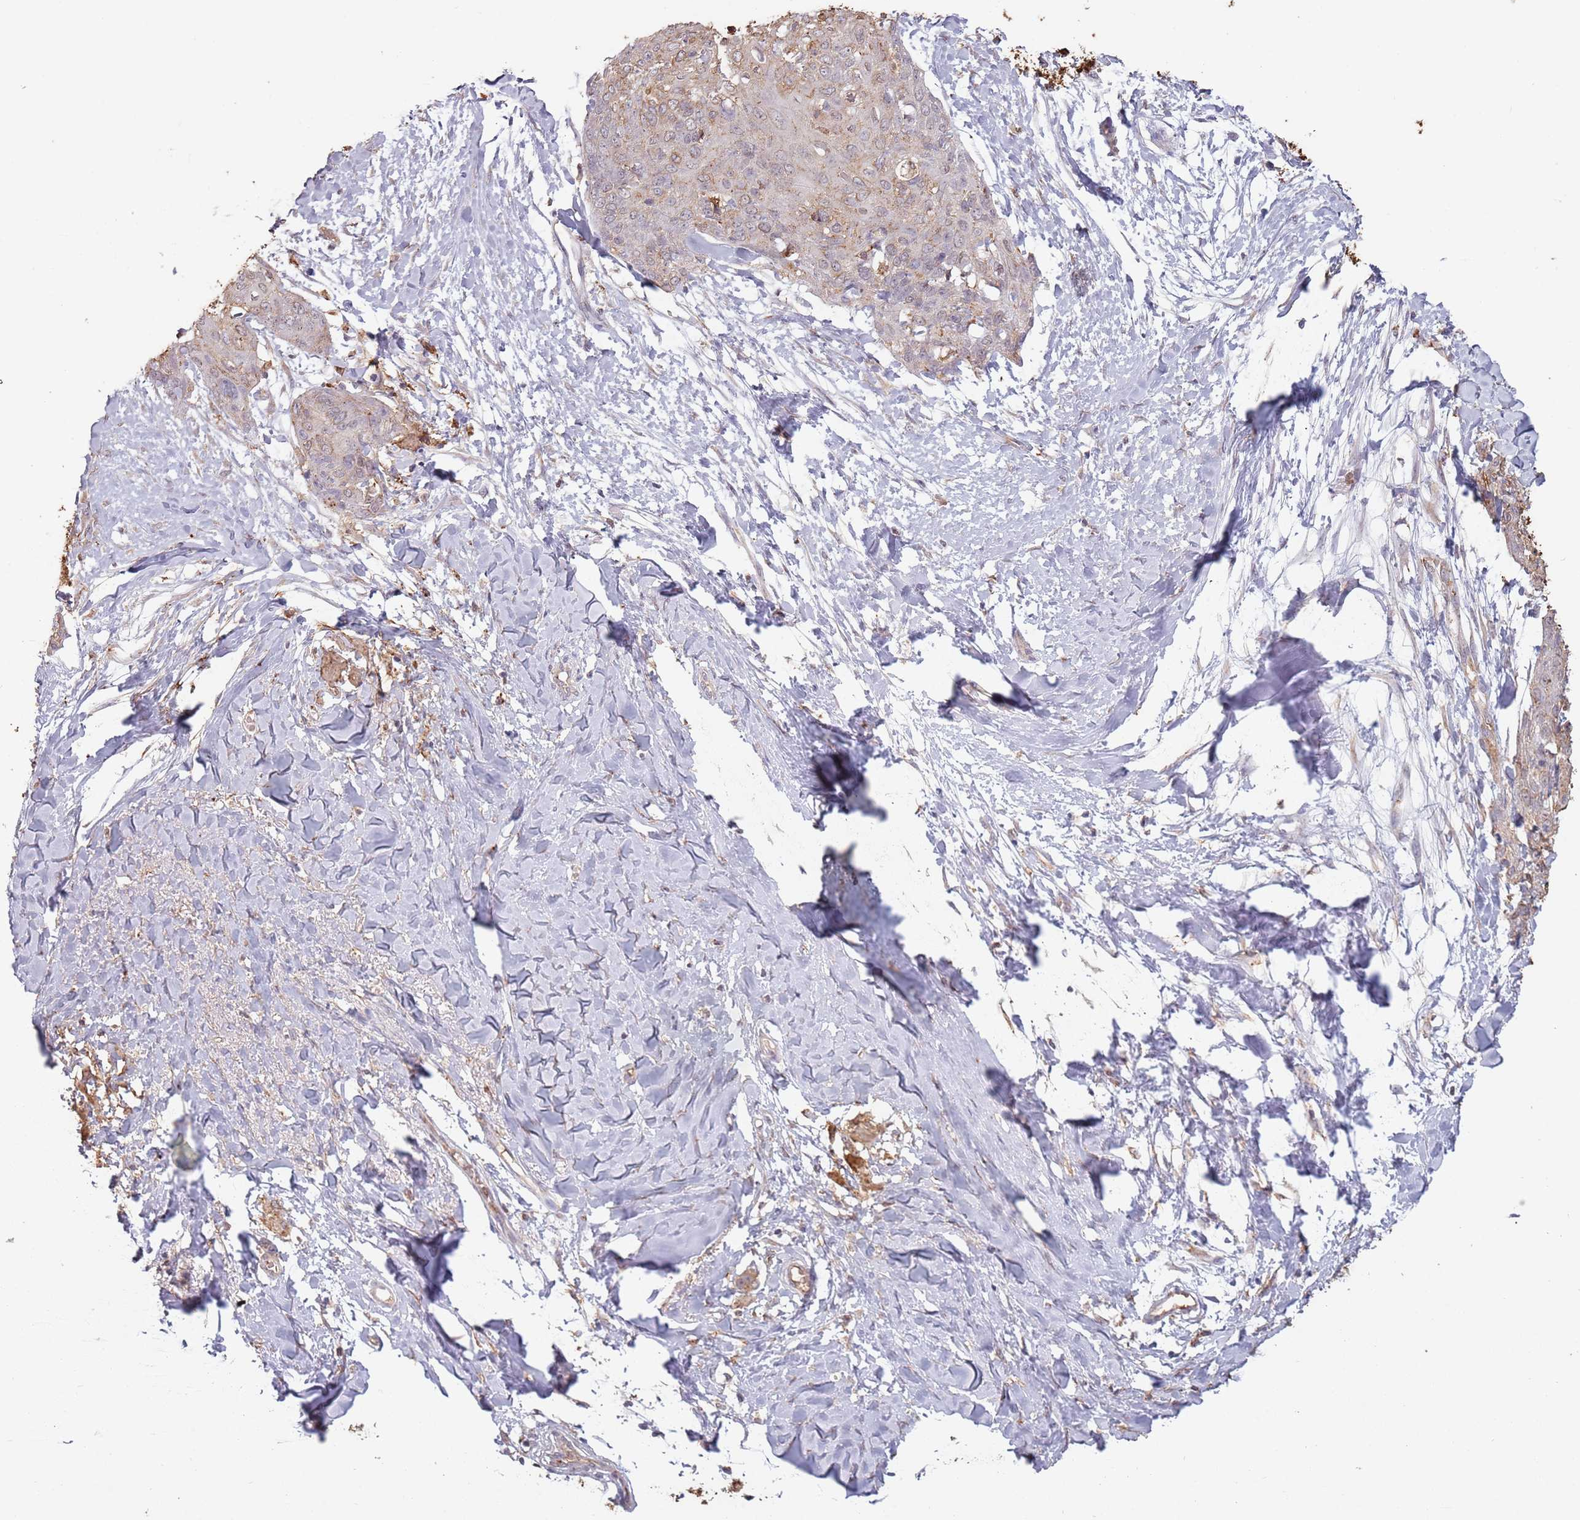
{"staining": {"intensity": "weak", "quantity": "<25%", "location": "cytoplasmic/membranous"}, "tissue": "skin cancer", "cell_type": "Tumor cells", "image_type": "cancer", "snomed": [{"axis": "morphology", "description": "Squamous cell carcinoma, NOS"}, {"axis": "topography", "description": "Skin"}, {"axis": "topography", "description": "Vulva"}], "caption": "Skin cancer stained for a protein using IHC demonstrates no positivity tumor cells.", "gene": "ATOSB", "patient": {"sex": "female", "age": 85}}